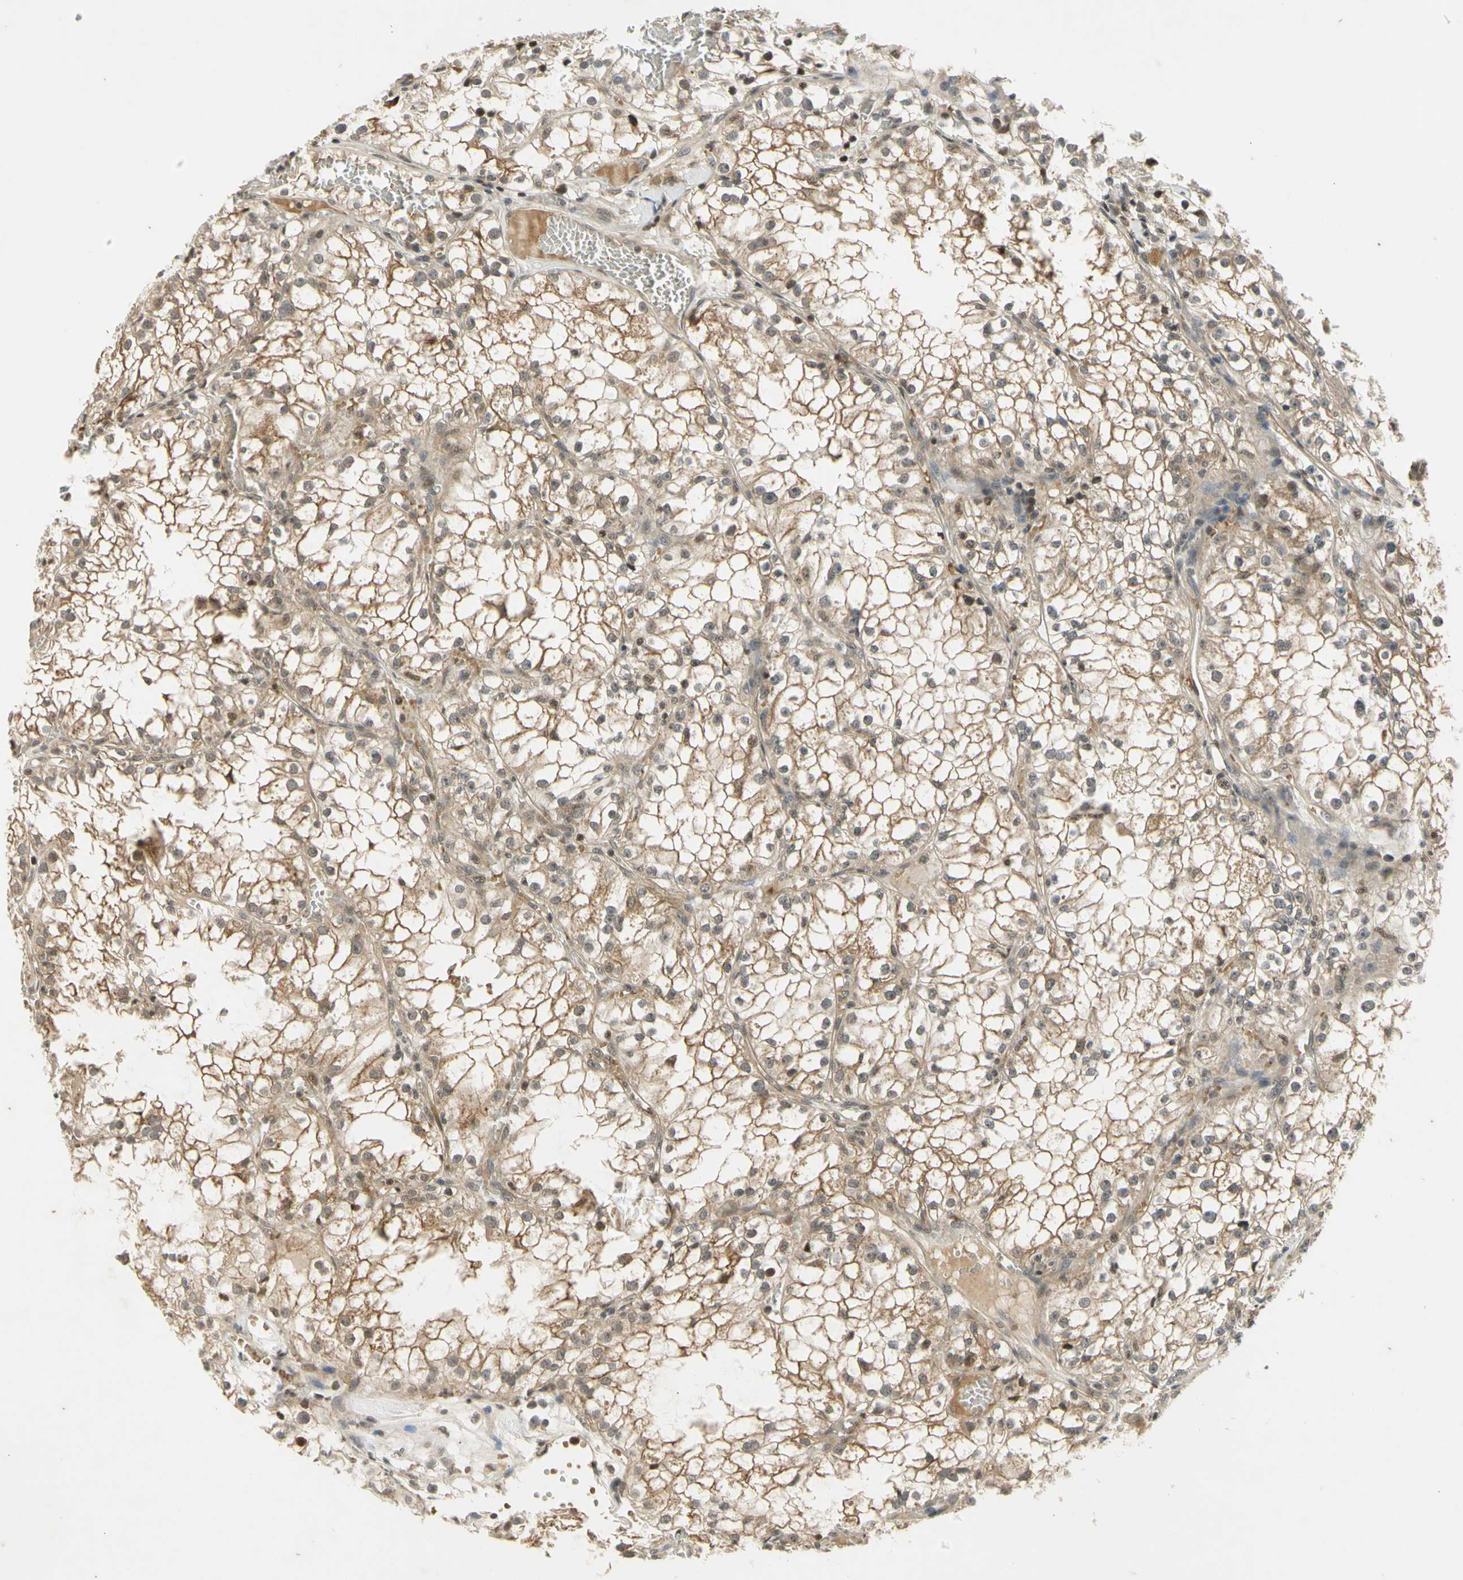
{"staining": {"intensity": "moderate", "quantity": "25%-75%", "location": "cytoplasmic/membranous"}, "tissue": "renal cancer", "cell_type": "Tumor cells", "image_type": "cancer", "snomed": [{"axis": "morphology", "description": "Adenocarcinoma, NOS"}, {"axis": "topography", "description": "Kidney"}], "caption": "This is an image of immunohistochemistry (IHC) staining of adenocarcinoma (renal), which shows moderate staining in the cytoplasmic/membranous of tumor cells.", "gene": "EFNB2", "patient": {"sex": "male", "age": 56}}